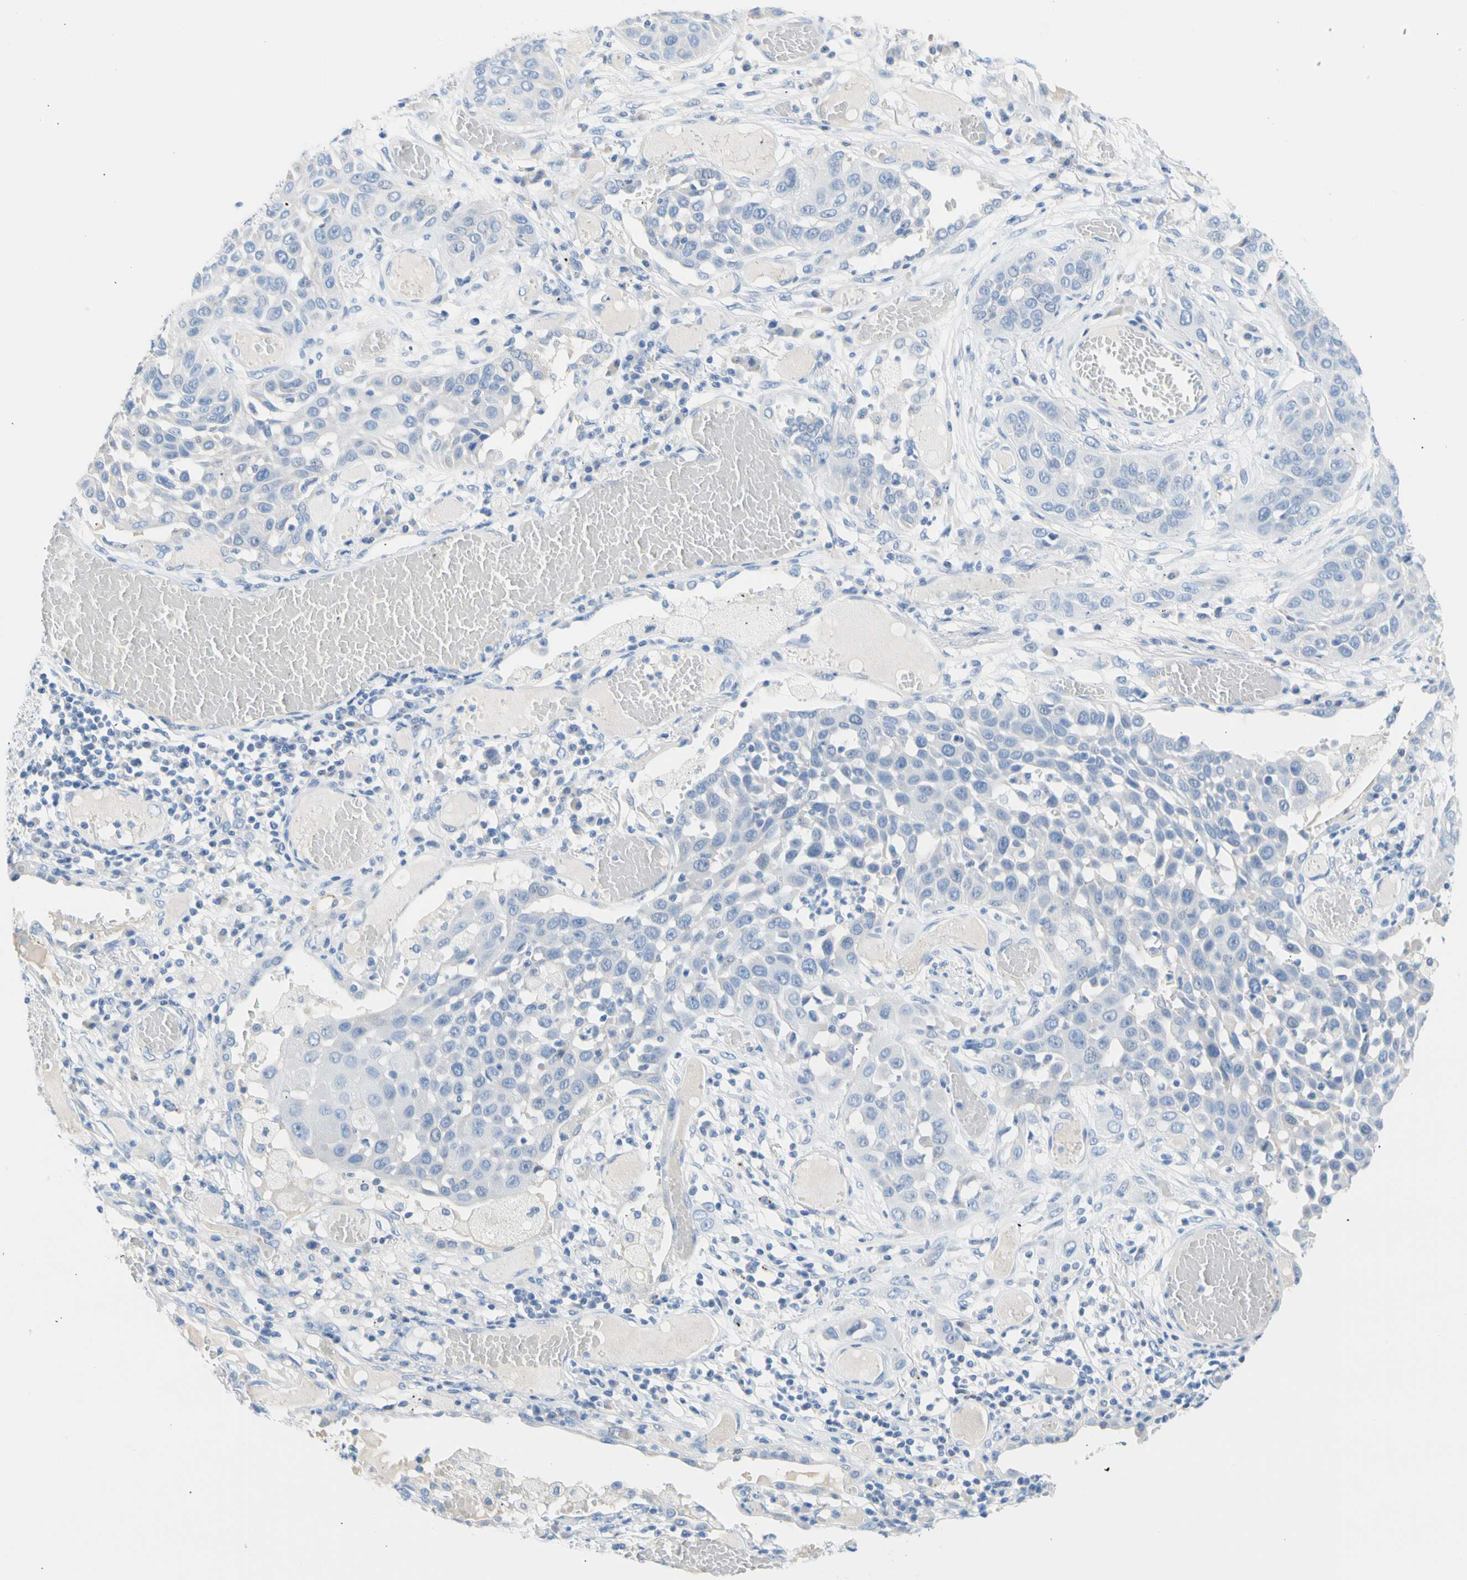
{"staining": {"intensity": "negative", "quantity": "none", "location": "none"}, "tissue": "lung cancer", "cell_type": "Tumor cells", "image_type": "cancer", "snomed": [{"axis": "morphology", "description": "Squamous cell carcinoma, NOS"}, {"axis": "topography", "description": "Lung"}], "caption": "DAB immunohistochemical staining of human lung cancer (squamous cell carcinoma) reveals no significant positivity in tumor cells. (Immunohistochemistry (ihc), brightfield microscopy, high magnification).", "gene": "CEL", "patient": {"sex": "male", "age": 71}}